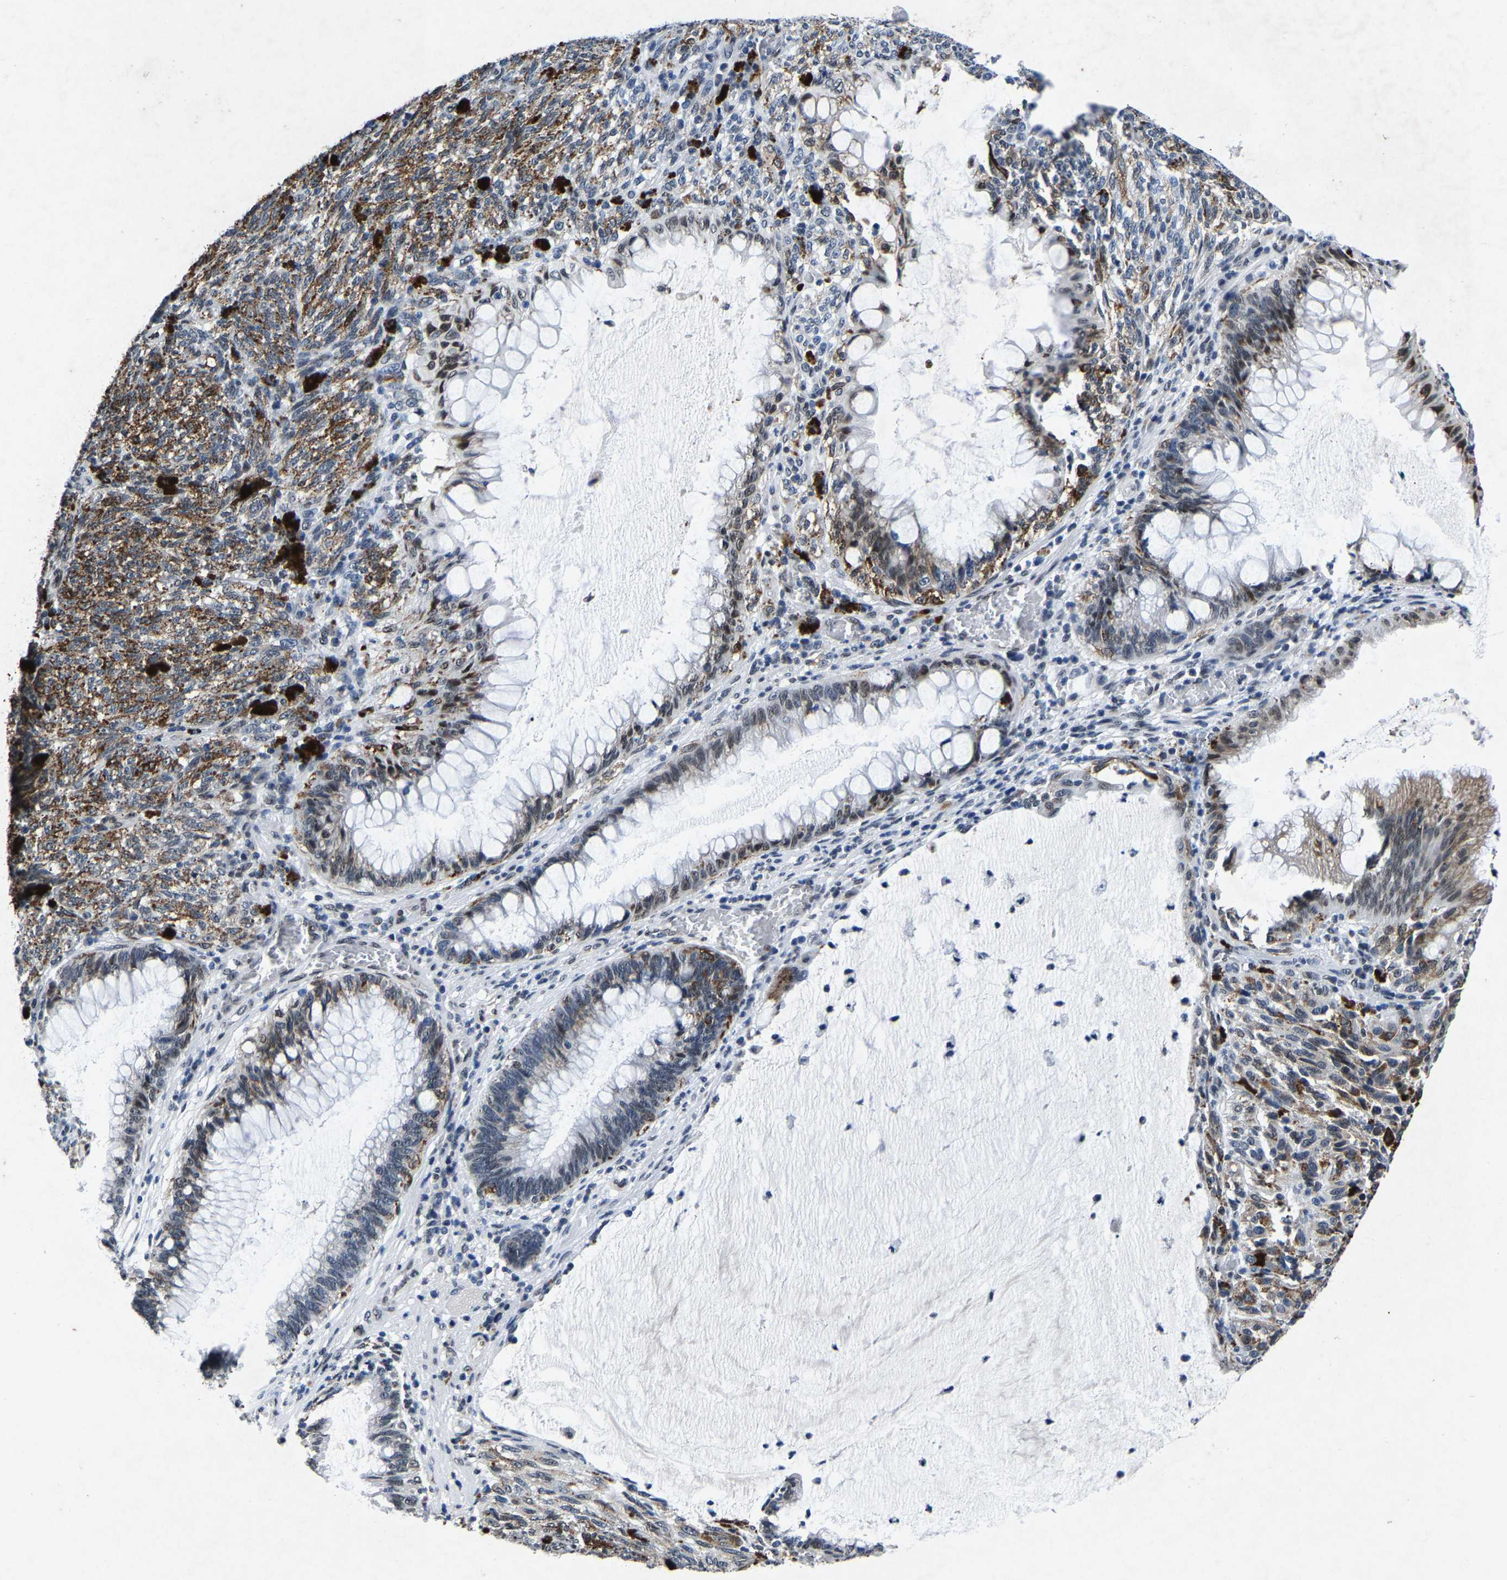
{"staining": {"intensity": "weak", "quantity": "25%-75%", "location": "nuclear"}, "tissue": "melanoma", "cell_type": "Tumor cells", "image_type": "cancer", "snomed": [{"axis": "morphology", "description": "Malignant melanoma, NOS"}, {"axis": "topography", "description": "Rectum"}], "caption": "Malignant melanoma tissue displays weak nuclear staining in about 25%-75% of tumor cells (Stains: DAB (3,3'-diaminobenzidine) in brown, nuclei in blue, Microscopy: brightfield microscopy at high magnification).", "gene": "UBN2", "patient": {"sex": "female", "age": 81}}